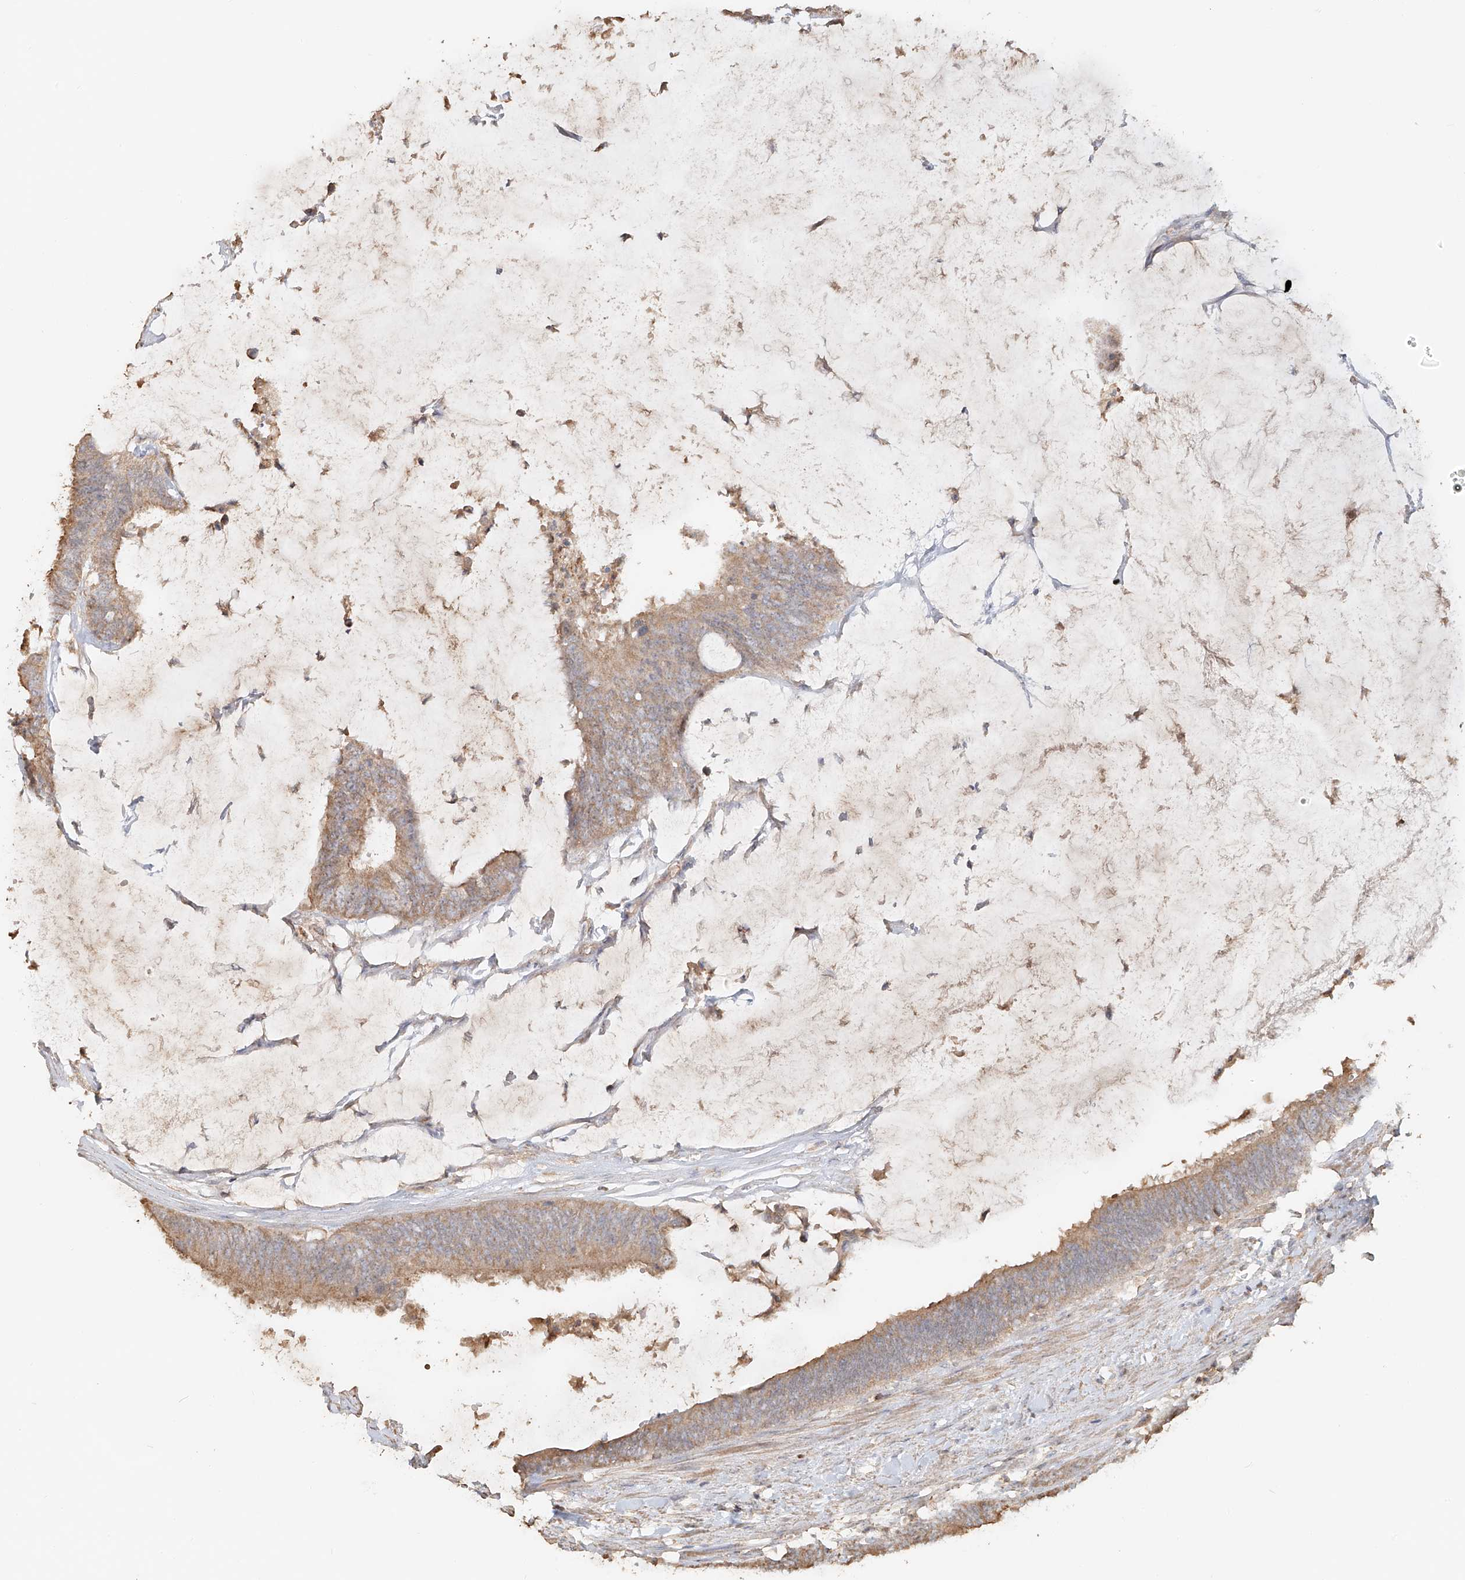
{"staining": {"intensity": "weak", "quantity": "25%-75%", "location": "cytoplasmic/membranous"}, "tissue": "colorectal cancer", "cell_type": "Tumor cells", "image_type": "cancer", "snomed": [{"axis": "morphology", "description": "Adenocarcinoma, NOS"}, {"axis": "topography", "description": "Rectum"}], "caption": "Approximately 25%-75% of tumor cells in adenocarcinoma (colorectal) demonstrate weak cytoplasmic/membranous protein expression as visualized by brown immunohistochemical staining.", "gene": "NPHS1", "patient": {"sex": "female", "age": 66}}